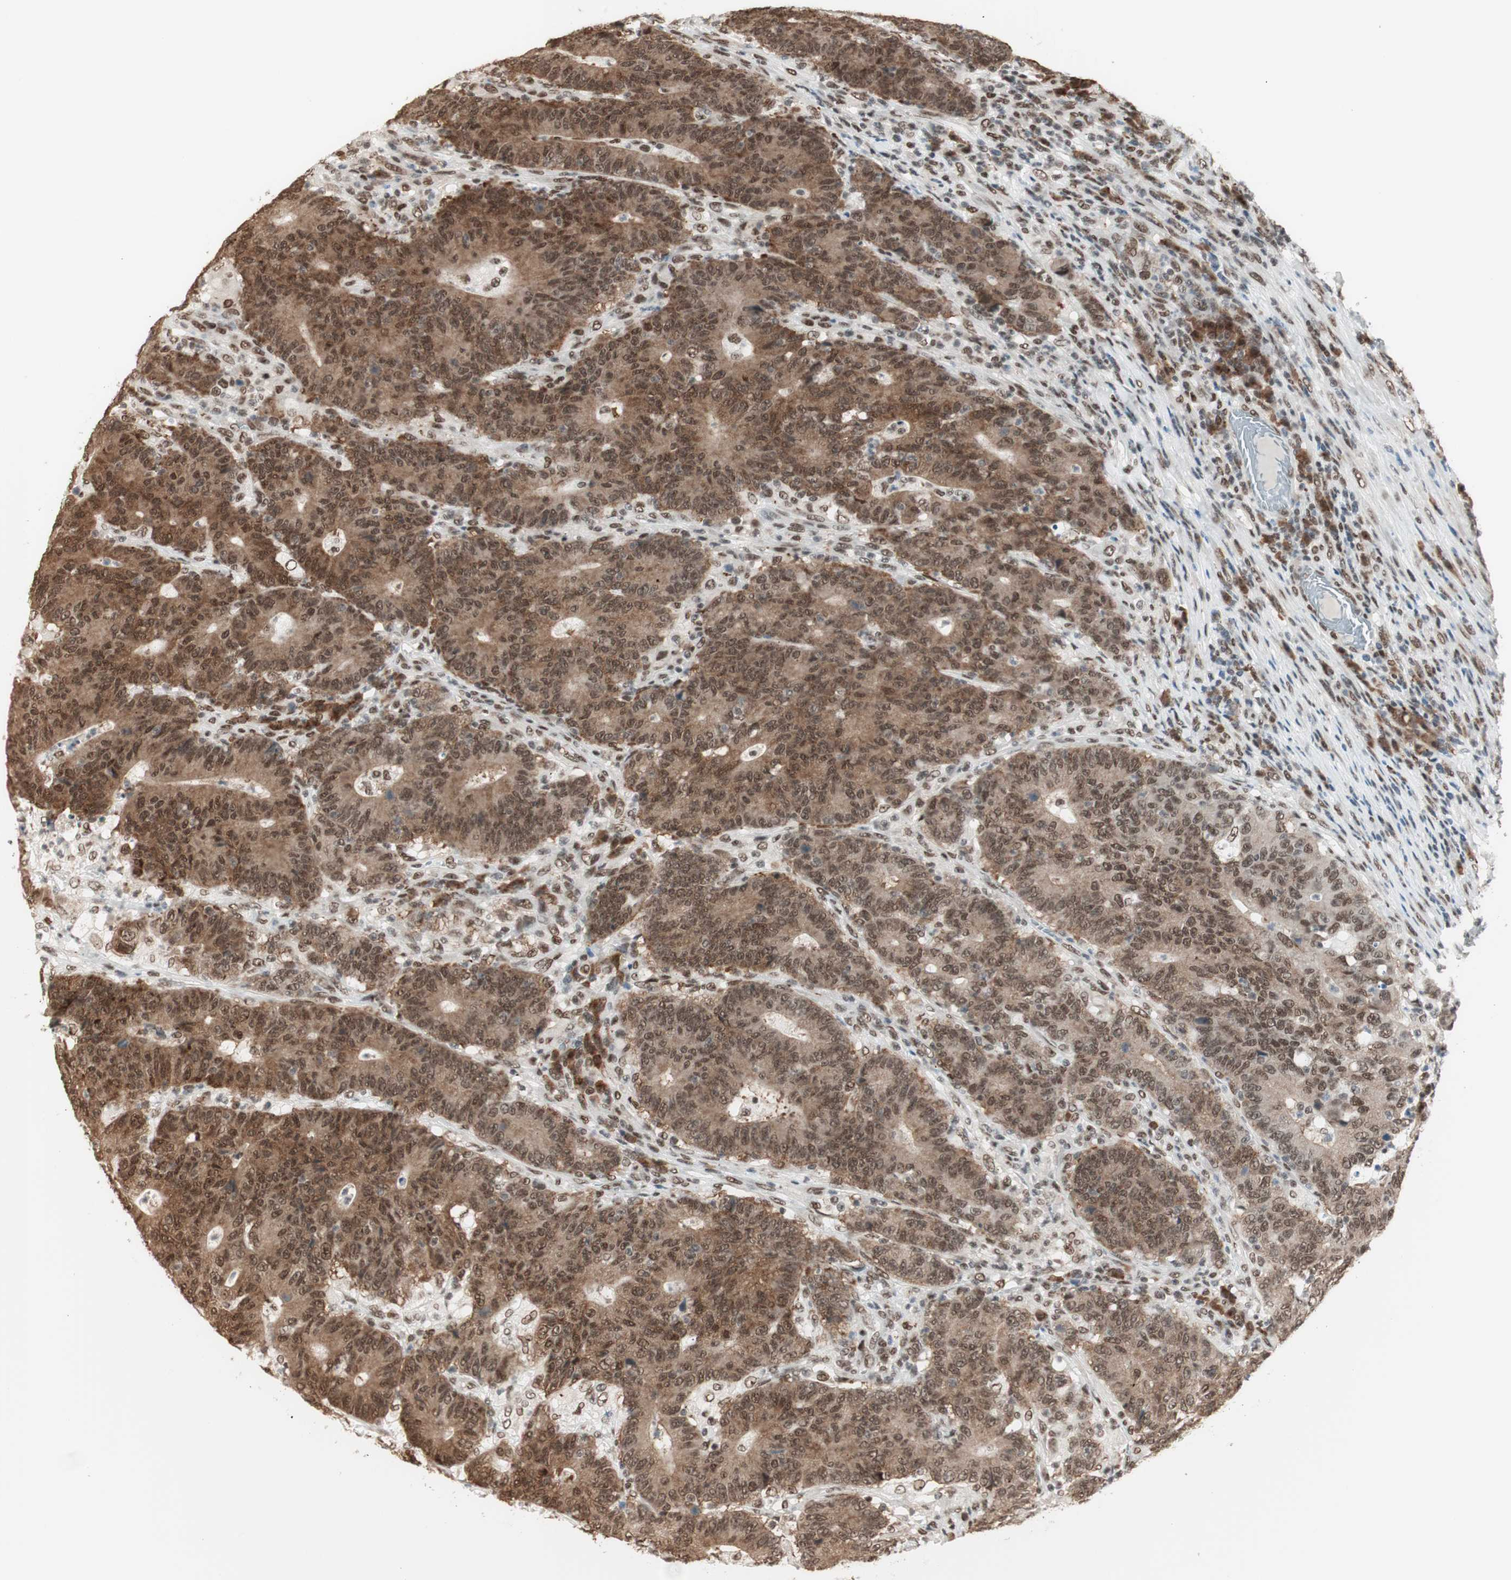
{"staining": {"intensity": "moderate", "quantity": ">75%", "location": "cytoplasmic/membranous,nuclear"}, "tissue": "colorectal cancer", "cell_type": "Tumor cells", "image_type": "cancer", "snomed": [{"axis": "morphology", "description": "Normal tissue, NOS"}, {"axis": "morphology", "description": "Adenocarcinoma, NOS"}, {"axis": "topography", "description": "Colon"}], "caption": "The image shows staining of colorectal adenocarcinoma, revealing moderate cytoplasmic/membranous and nuclear protein staining (brown color) within tumor cells.", "gene": "SMARCE1", "patient": {"sex": "female", "age": 75}}